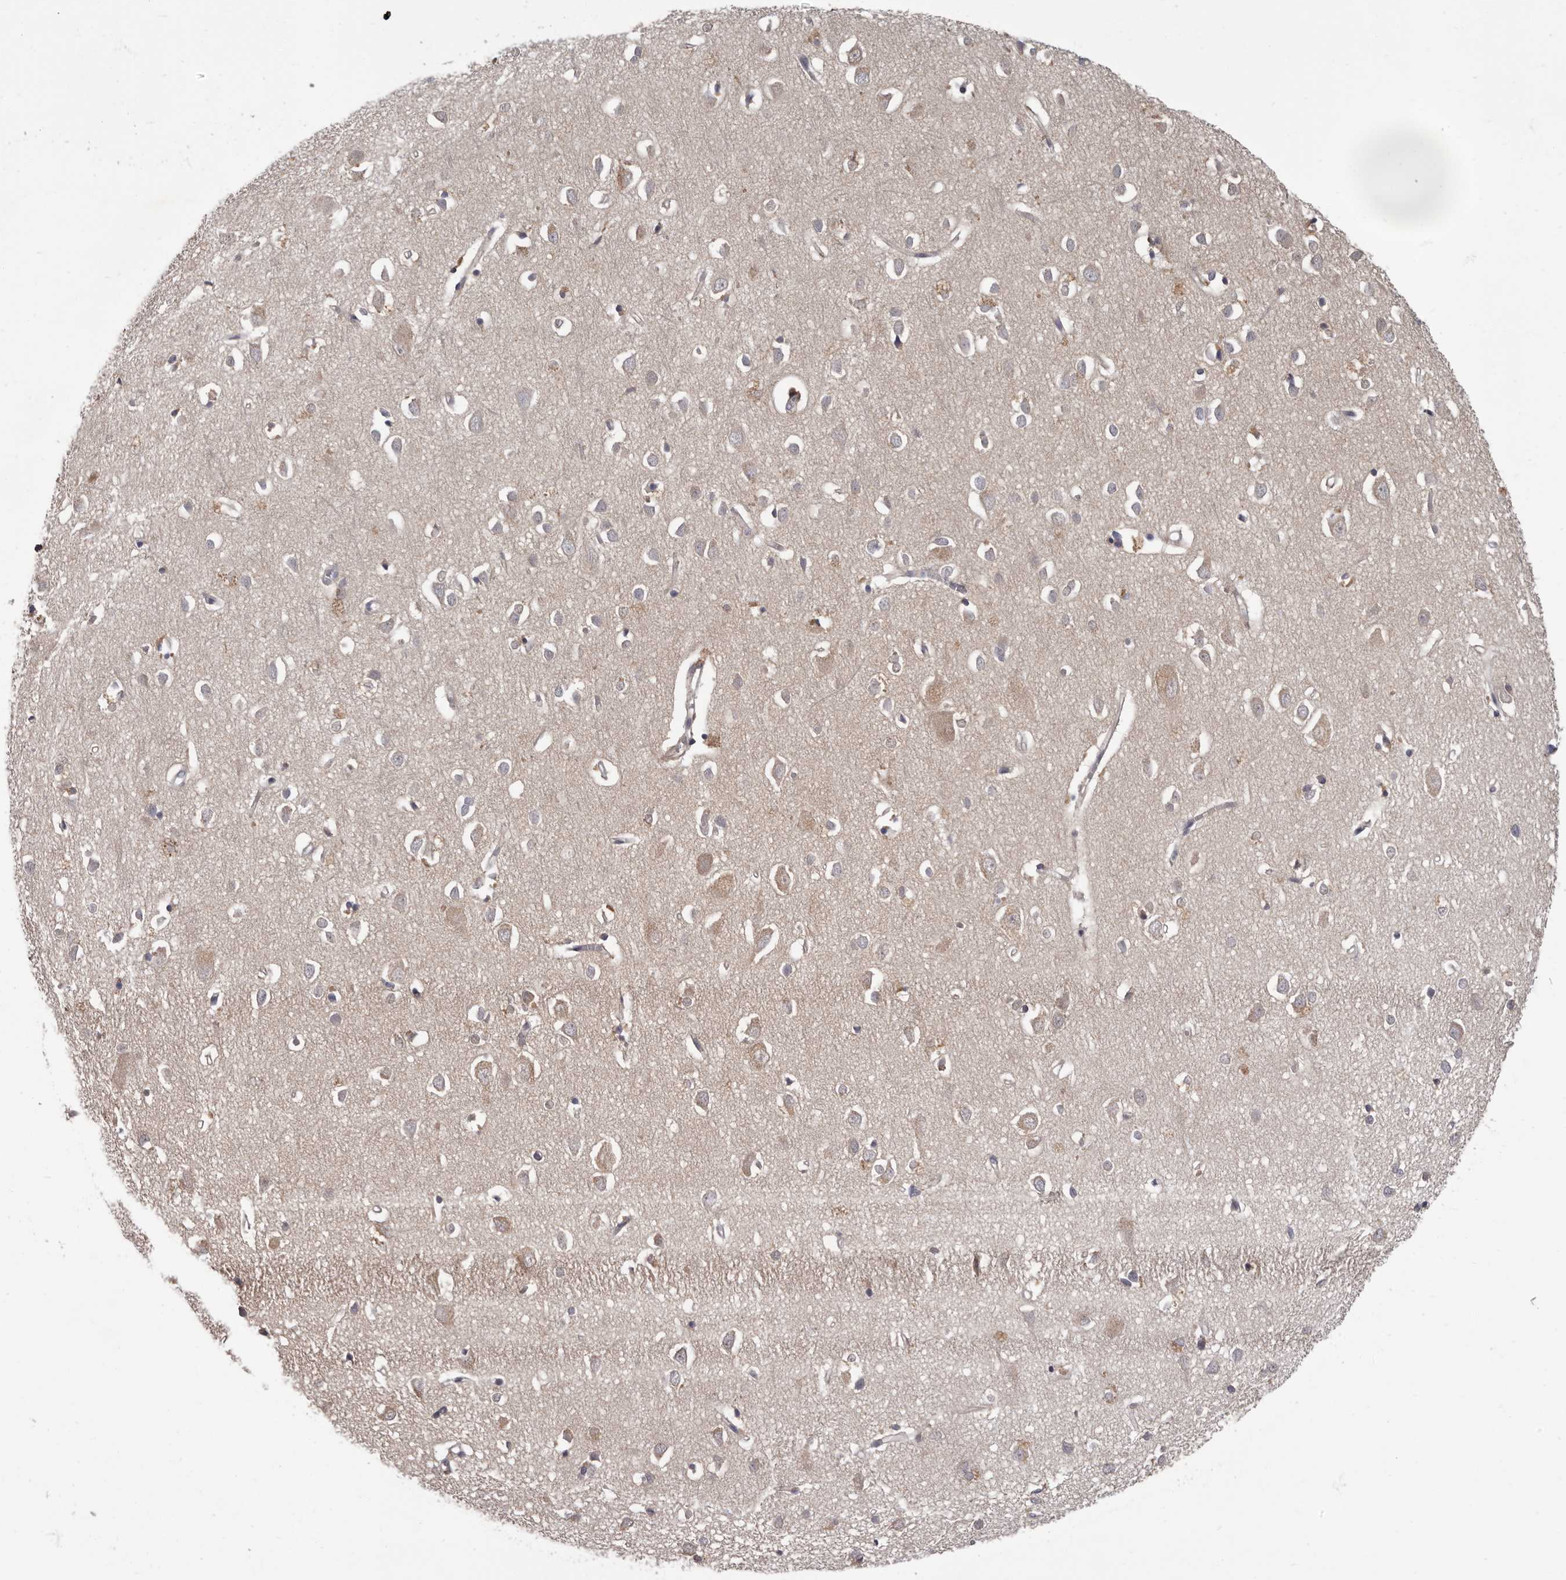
{"staining": {"intensity": "negative", "quantity": "none", "location": "none"}, "tissue": "cerebral cortex", "cell_type": "Endothelial cells", "image_type": "normal", "snomed": [{"axis": "morphology", "description": "Normal tissue, NOS"}, {"axis": "topography", "description": "Cerebral cortex"}], "caption": "Endothelial cells show no significant protein staining in benign cerebral cortex. (Brightfield microscopy of DAB IHC at high magnification).", "gene": "APEH", "patient": {"sex": "female", "age": 64}}